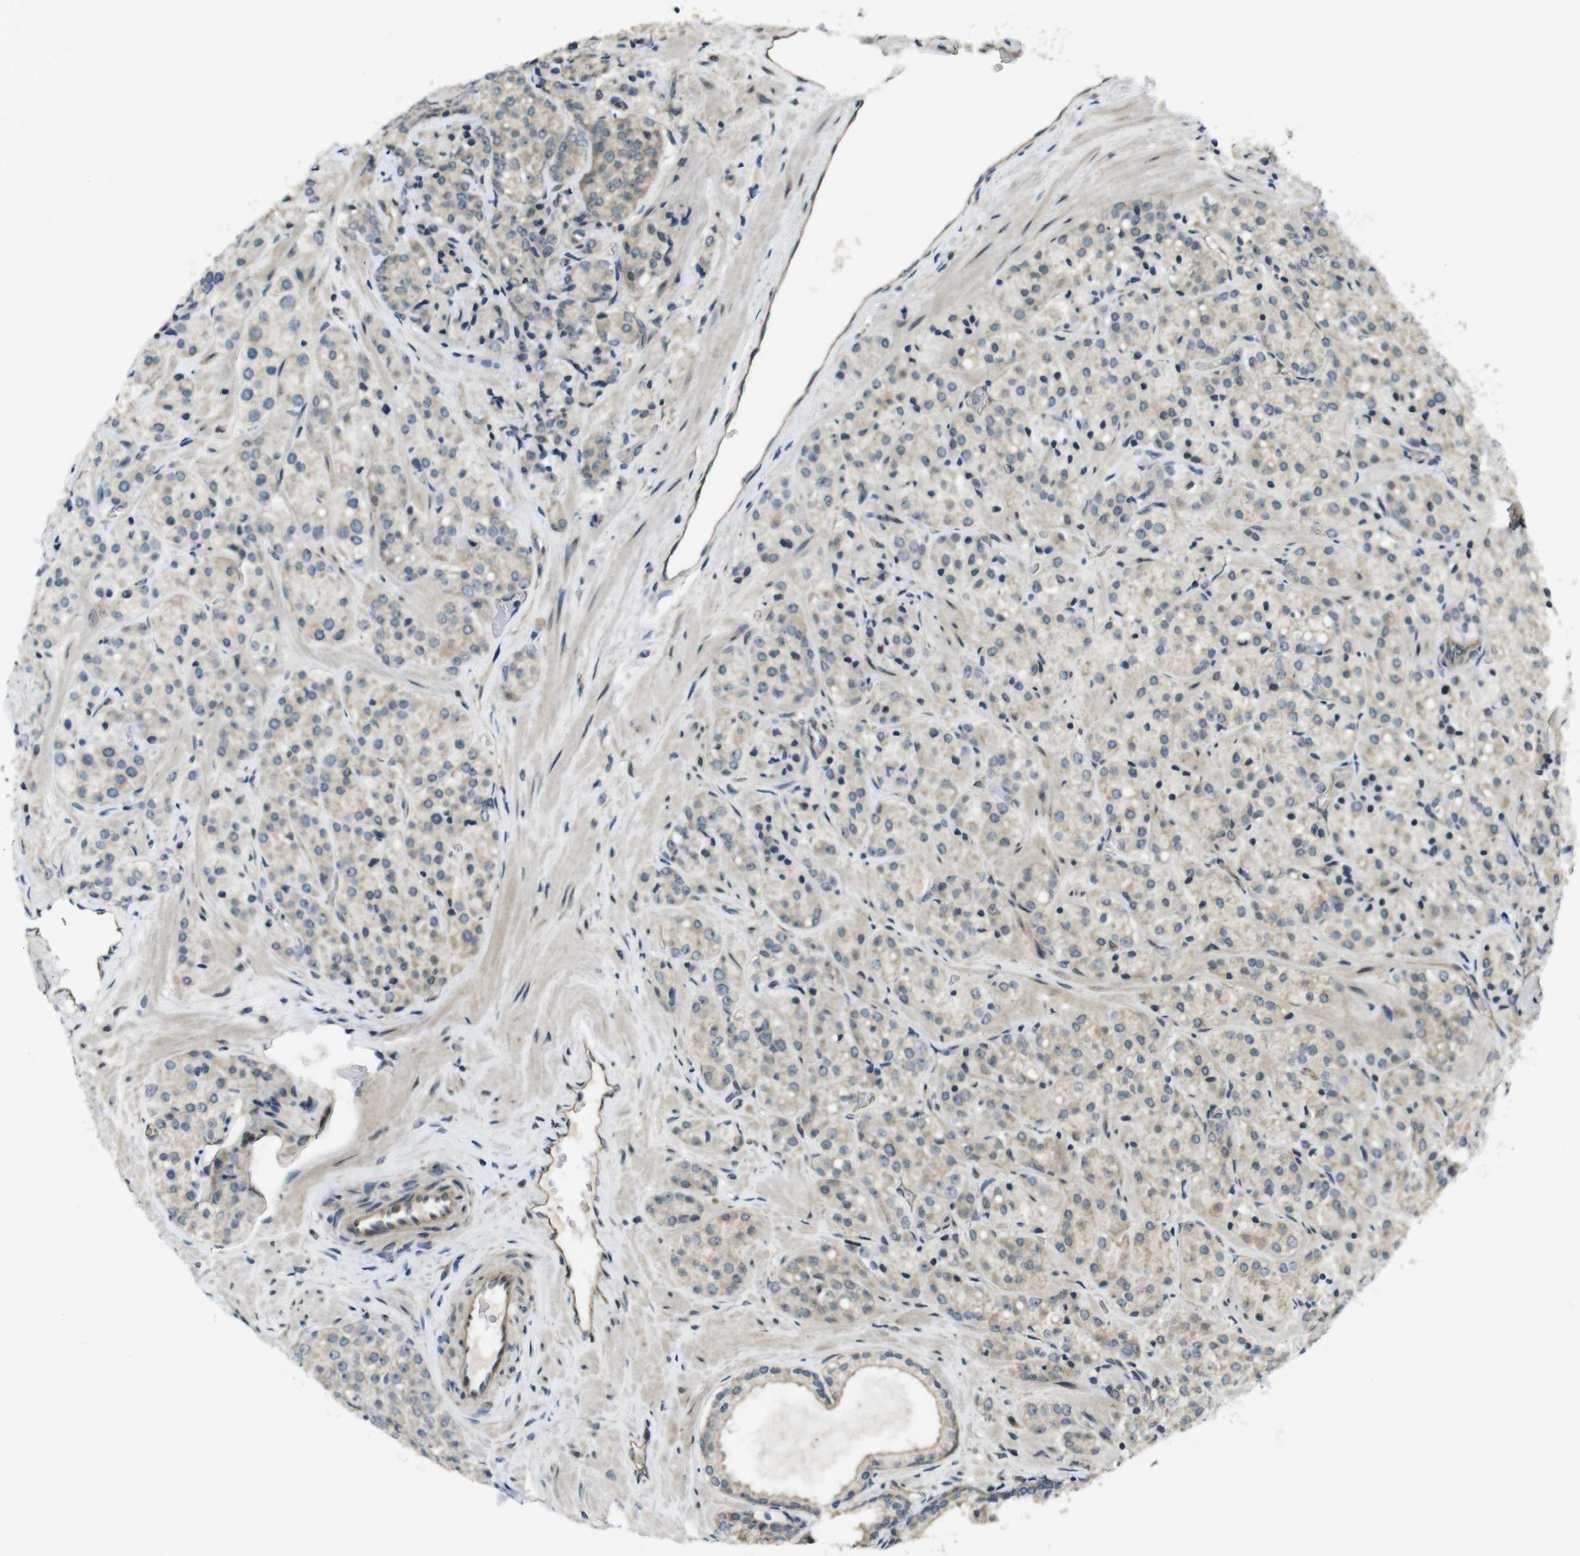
{"staining": {"intensity": "weak", "quantity": ">75%", "location": "cytoplasmic/membranous"}, "tissue": "prostate cancer", "cell_type": "Tumor cells", "image_type": "cancer", "snomed": [{"axis": "morphology", "description": "Adenocarcinoma, High grade"}, {"axis": "topography", "description": "Prostate"}], "caption": "The image displays immunohistochemical staining of prostate adenocarcinoma (high-grade). There is weak cytoplasmic/membranous expression is seen in about >75% of tumor cells.", "gene": "TIAM2", "patient": {"sex": "male", "age": 64}}